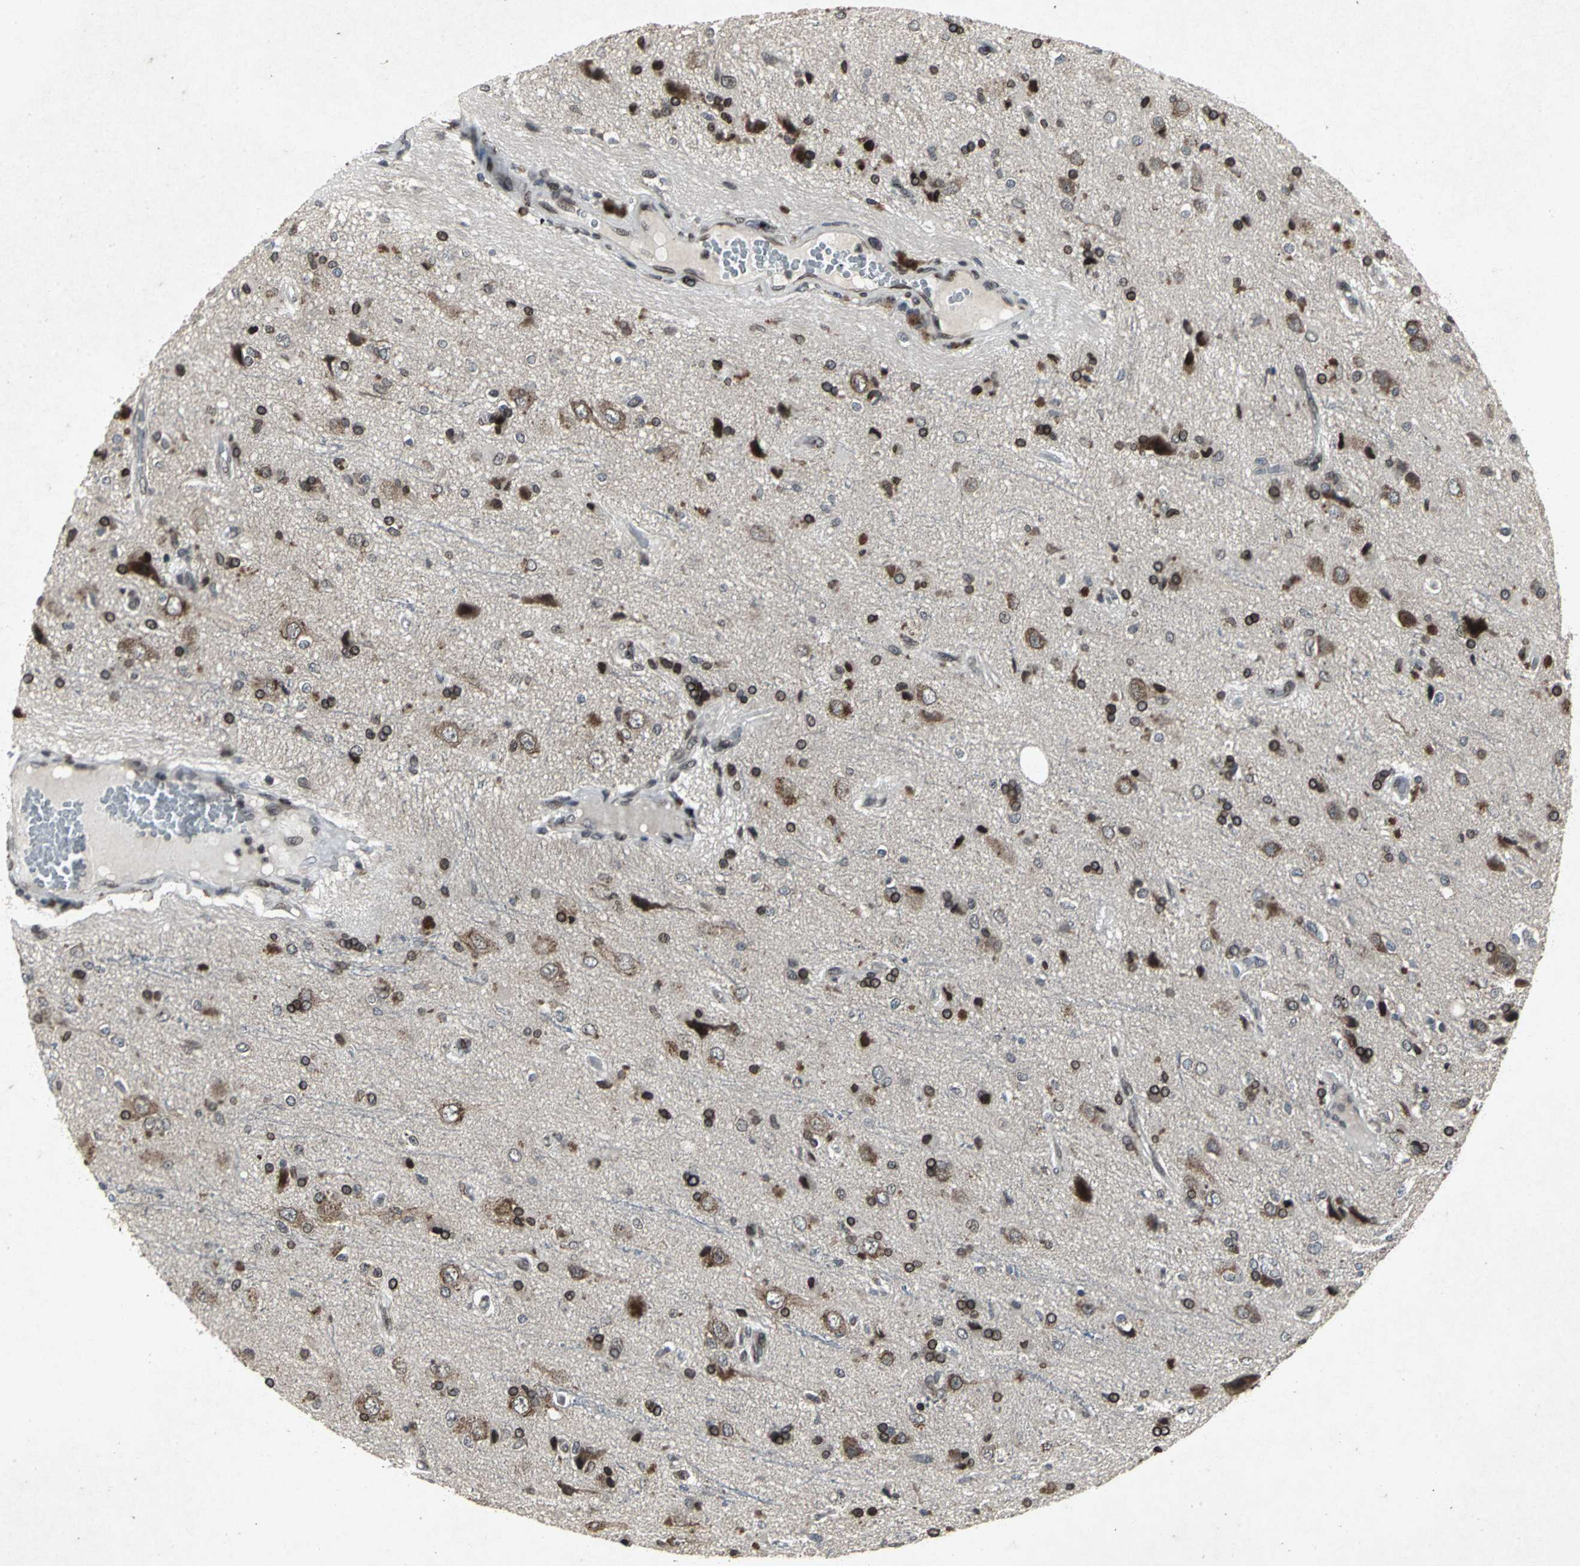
{"staining": {"intensity": "strong", "quantity": ">75%", "location": "cytoplasmic/membranous,nuclear"}, "tissue": "glioma", "cell_type": "Tumor cells", "image_type": "cancer", "snomed": [{"axis": "morphology", "description": "Glioma, malignant, High grade"}, {"axis": "topography", "description": "Brain"}], "caption": "Tumor cells display high levels of strong cytoplasmic/membranous and nuclear expression in approximately >75% of cells in high-grade glioma (malignant). Using DAB (3,3'-diaminobenzidine) (brown) and hematoxylin (blue) stains, captured at high magnification using brightfield microscopy.", "gene": "SH2B3", "patient": {"sex": "male", "age": 47}}